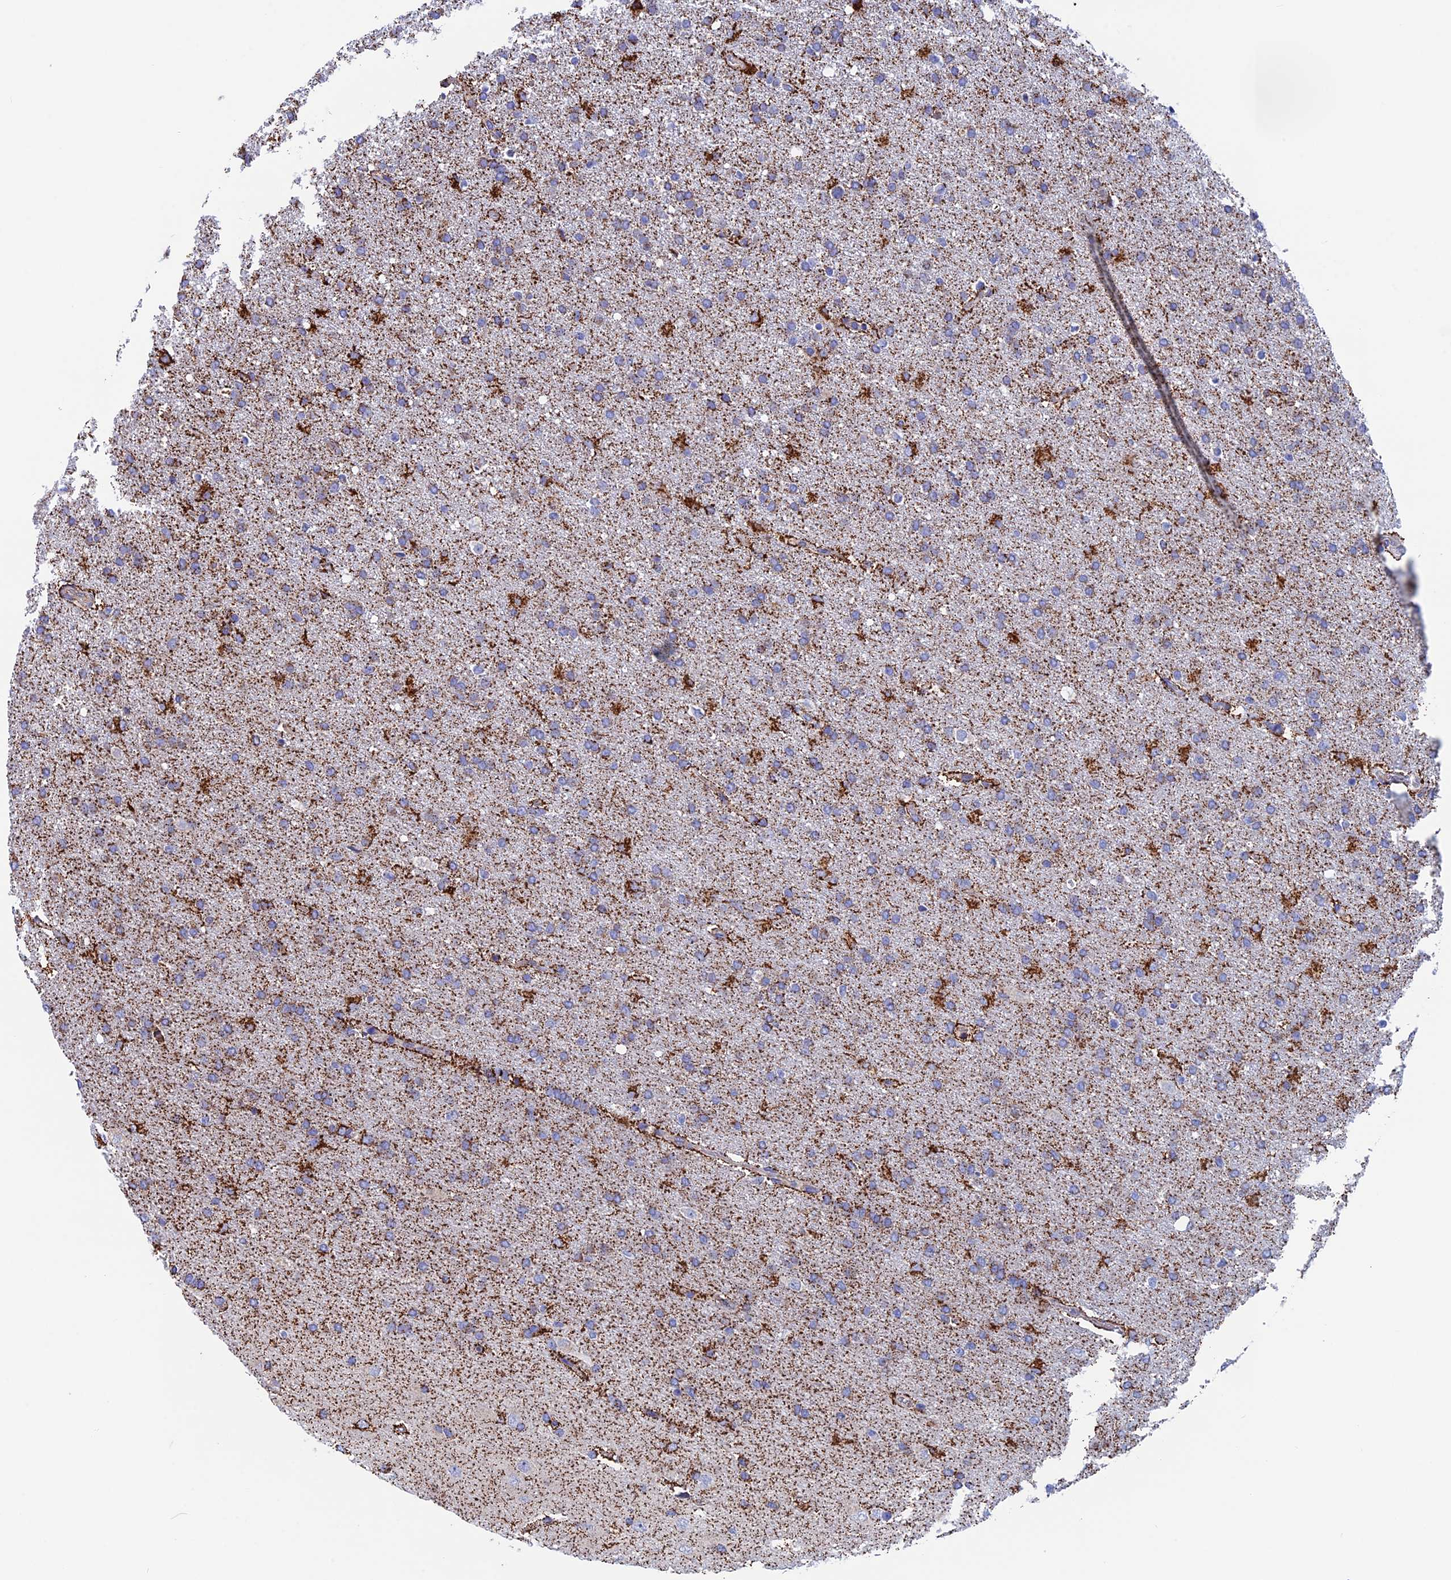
{"staining": {"intensity": "strong", "quantity": "<25%", "location": "cytoplasmic/membranous"}, "tissue": "glioma", "cell_type": "Tumor cells", "image_type": "cancer", "snomed": [{"axis": "morphology", "description": "Glioma, malignant, High grade"}, {"axis": "topography", "description": "Brain"}], "caption": "Immunohistochemical staining of glioma shows strong cytoplasmic/membranous protein expression in about <25% of tumor cells.", "gene": "WDR83", "patient": {"sex": "male", "age": 72}}